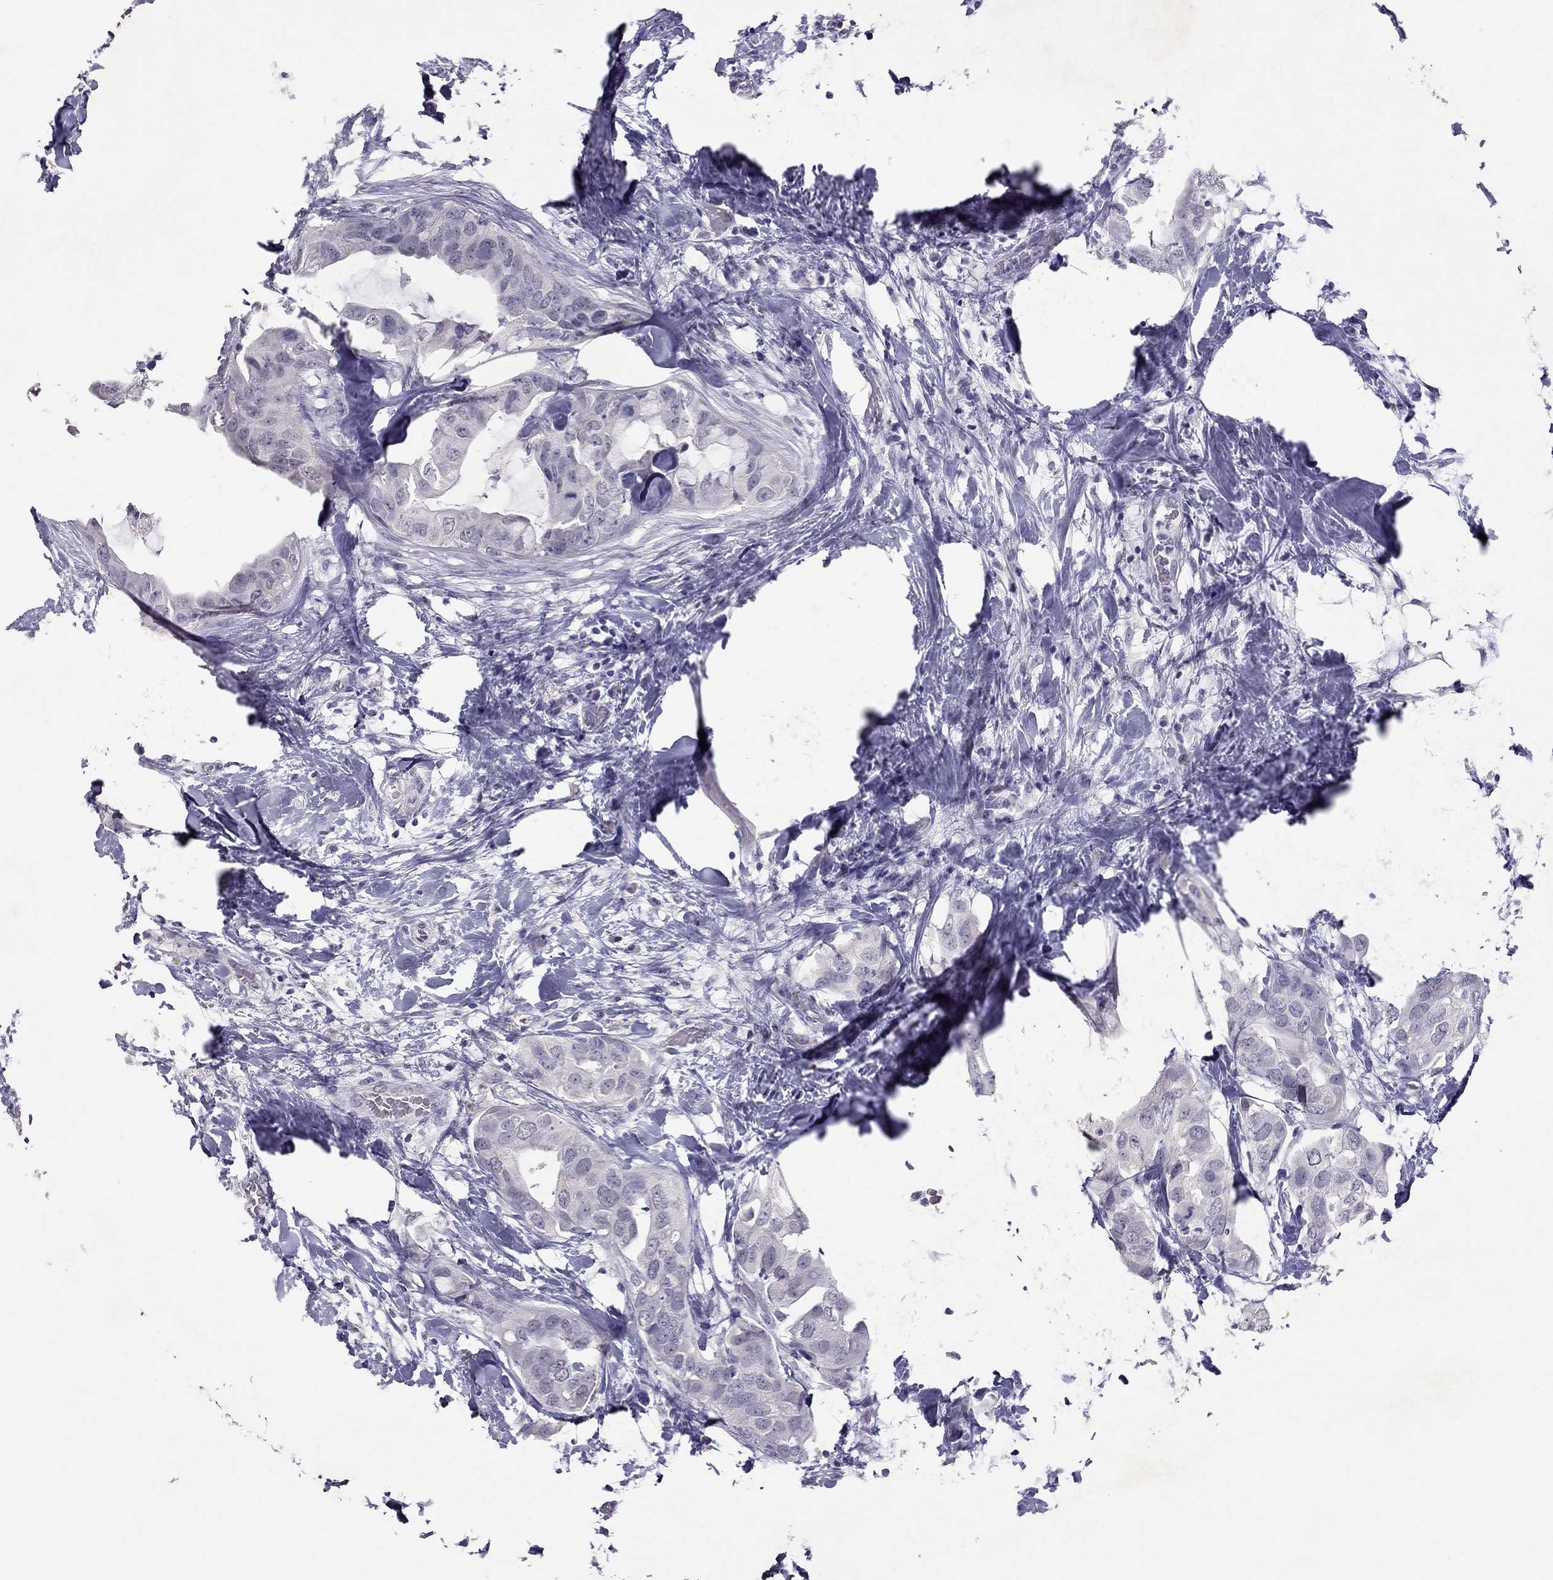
{"staining": {"intensity": "negative", "quantity": "none", "location": "none"}, "tissue": "breast cancer", "cell_type": "Tumor cells", "image_type": "cancer", "snomed": [{"axis": "morphology", "description": "Normal tissue, NOS"}, {"axis": "morphology", "description": "Duct carcinoma"}, {"axis": "topography", "description": "Breast"}], "caption": "The micrograph demonstrates no significant positivity in tumor cells of breast cancer.", "gene": "PSMB11", "patient": {"sex": "female", "age": 40}}